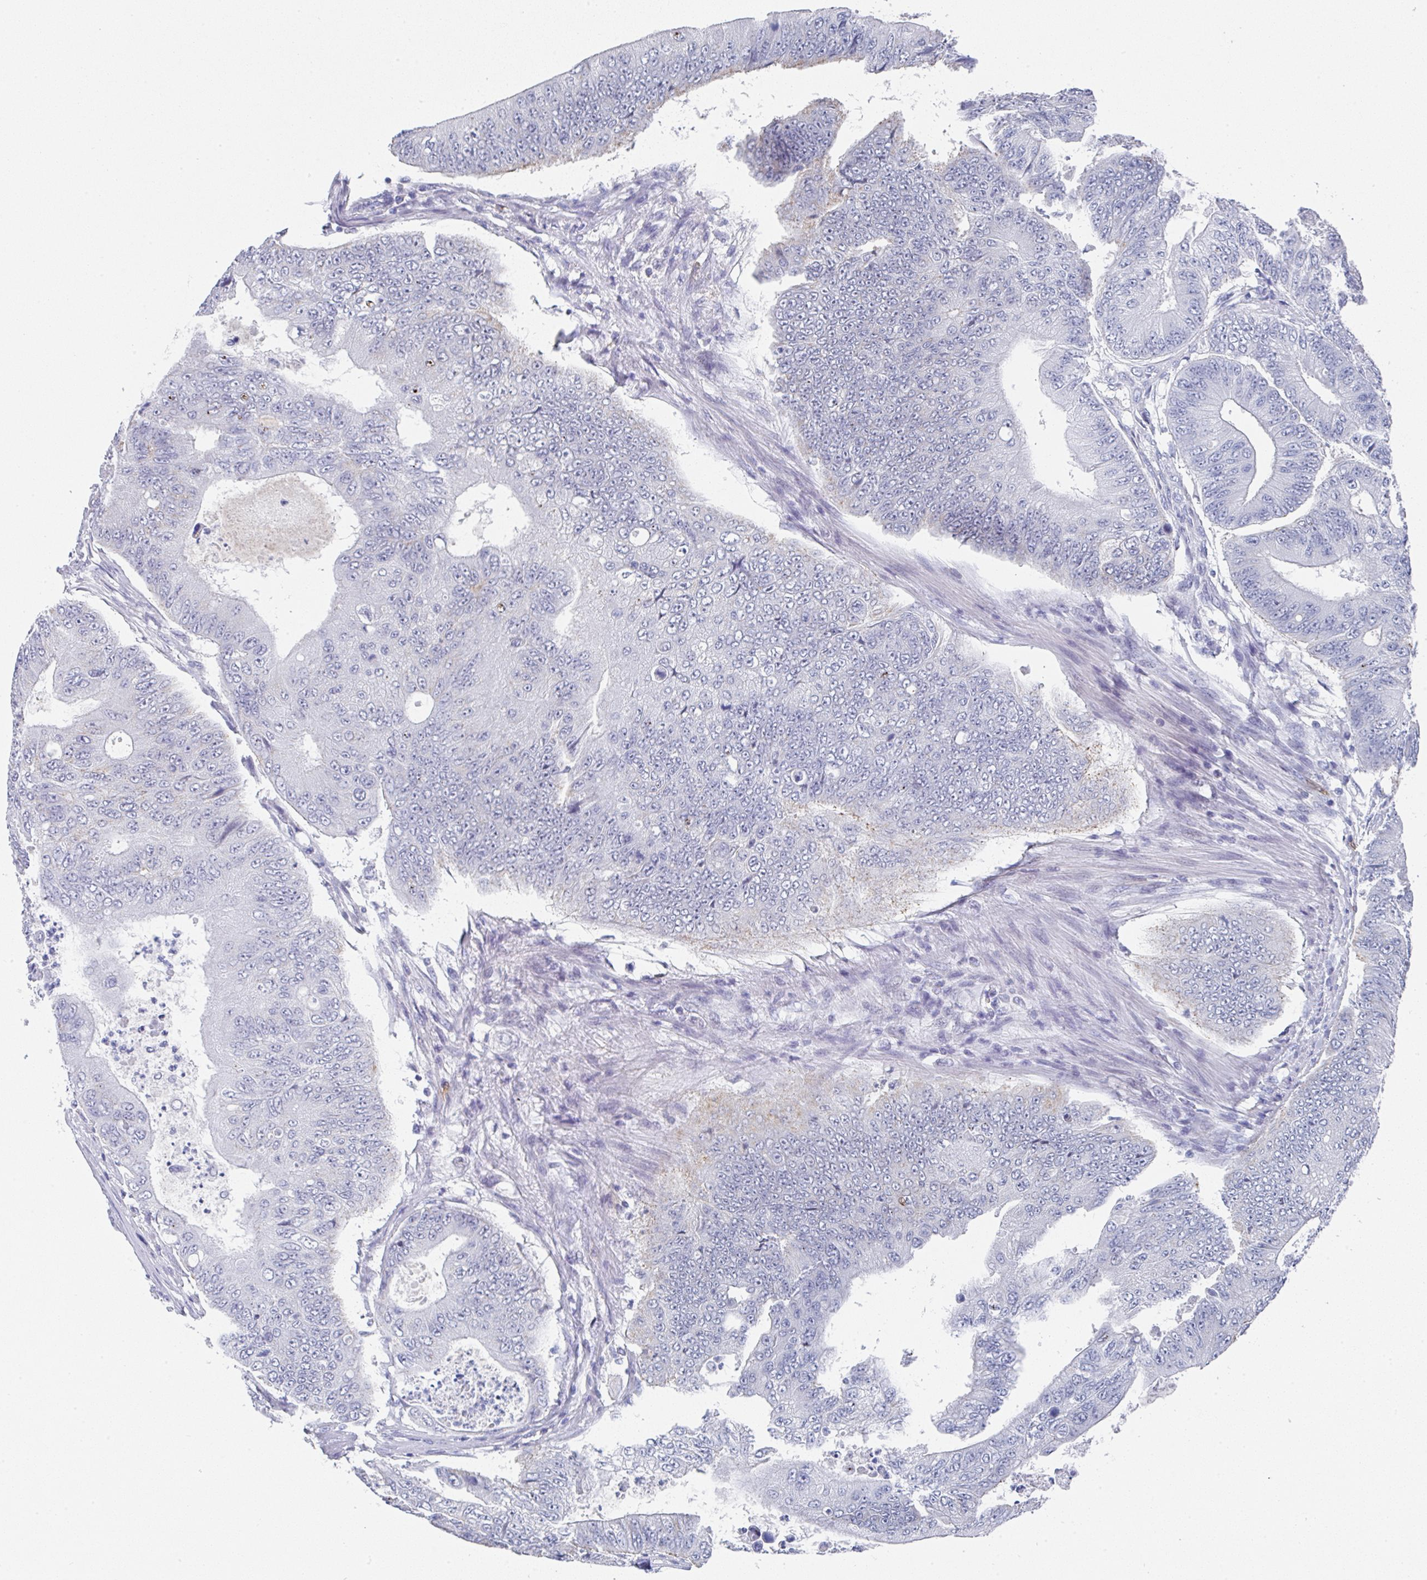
{"staining": {"intensity": "negative", "quantity": "none", "location": "none"}, "tissue": "colorectal cancer", "cell_type": "Tumor cells", "image_type": "cancer", "snomed": [{"axis": "morphology", "description": "Adenocarcinoma, NOS"}, {"axis": "topography", "description": "Colon"}], "caption": "This is an immunohistochemistry photomicrograph of human colorectal cancer. There is no staining in tumor cells.", "gene": "TNFRSF8", "patient": {"sex": "female", "age": 48}}